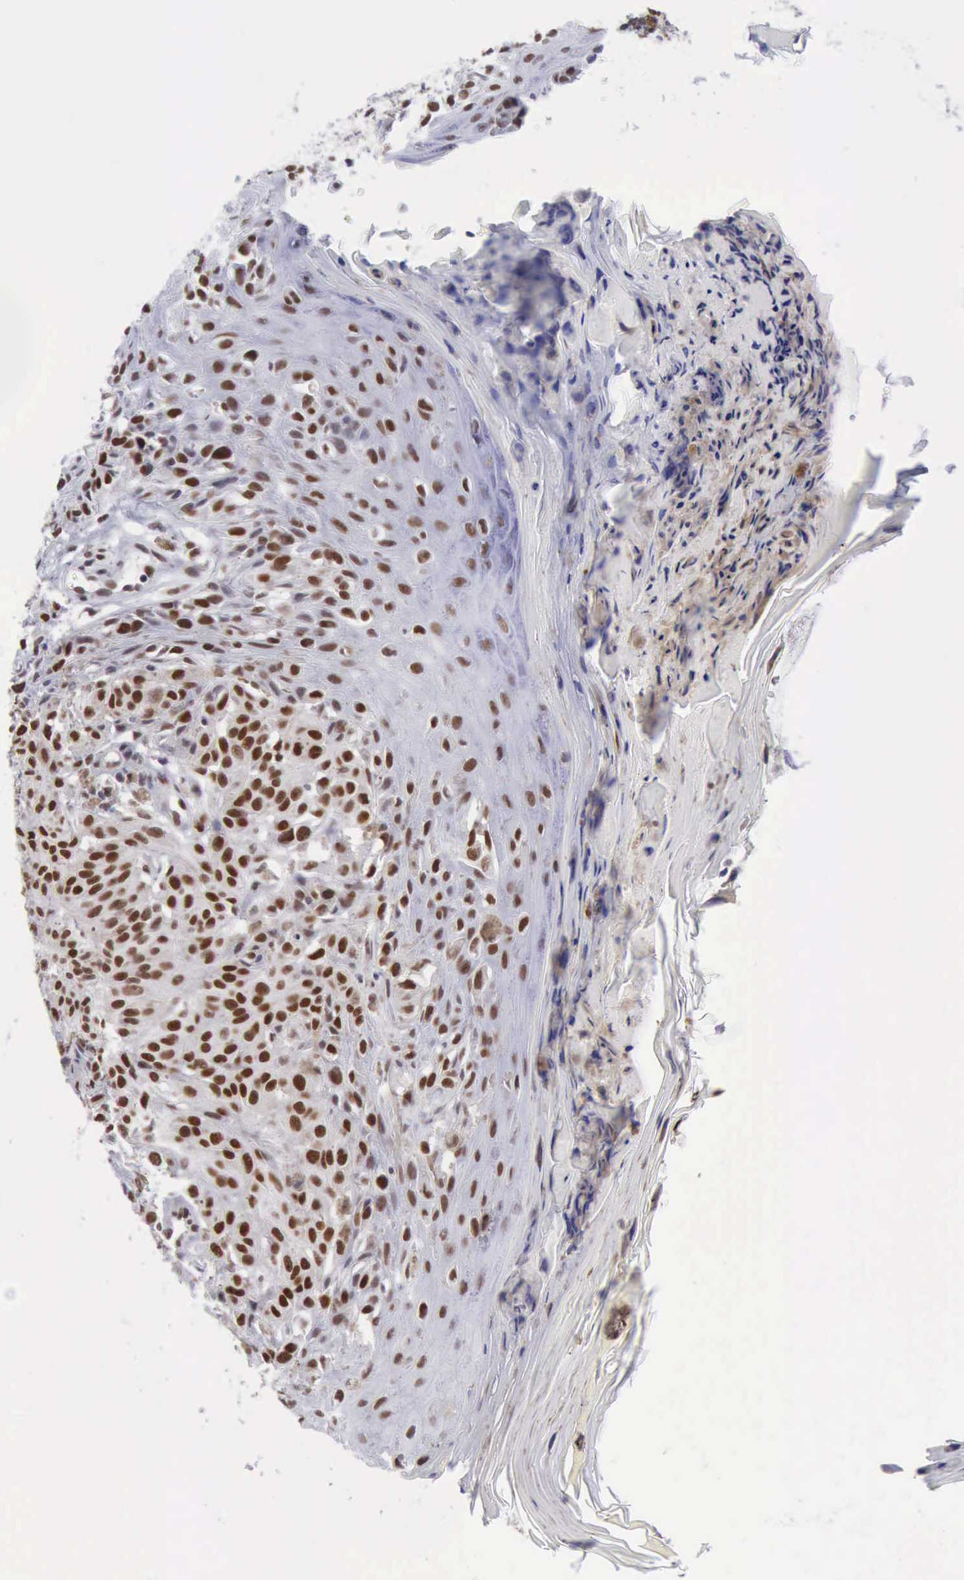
{"staining": {"intensity": "moderate", "quantity": ">75%", "location": "nuclear"}, "tissue": "melanoma", "cell_type": "Tumor cells", "image_type": "cancer", "snomed": [{"axis": "morphology", "description": "Malignant melanoma, NOS"}, {"axis": "topography", "description": "Skin"}], "caption": "This is an image of IHC staining of malignant melanoma, which shows moderate staining in the nuclear of tumor cells.", "gene": "ERCC4", "patient": {"sex": "female", "age": 77}}